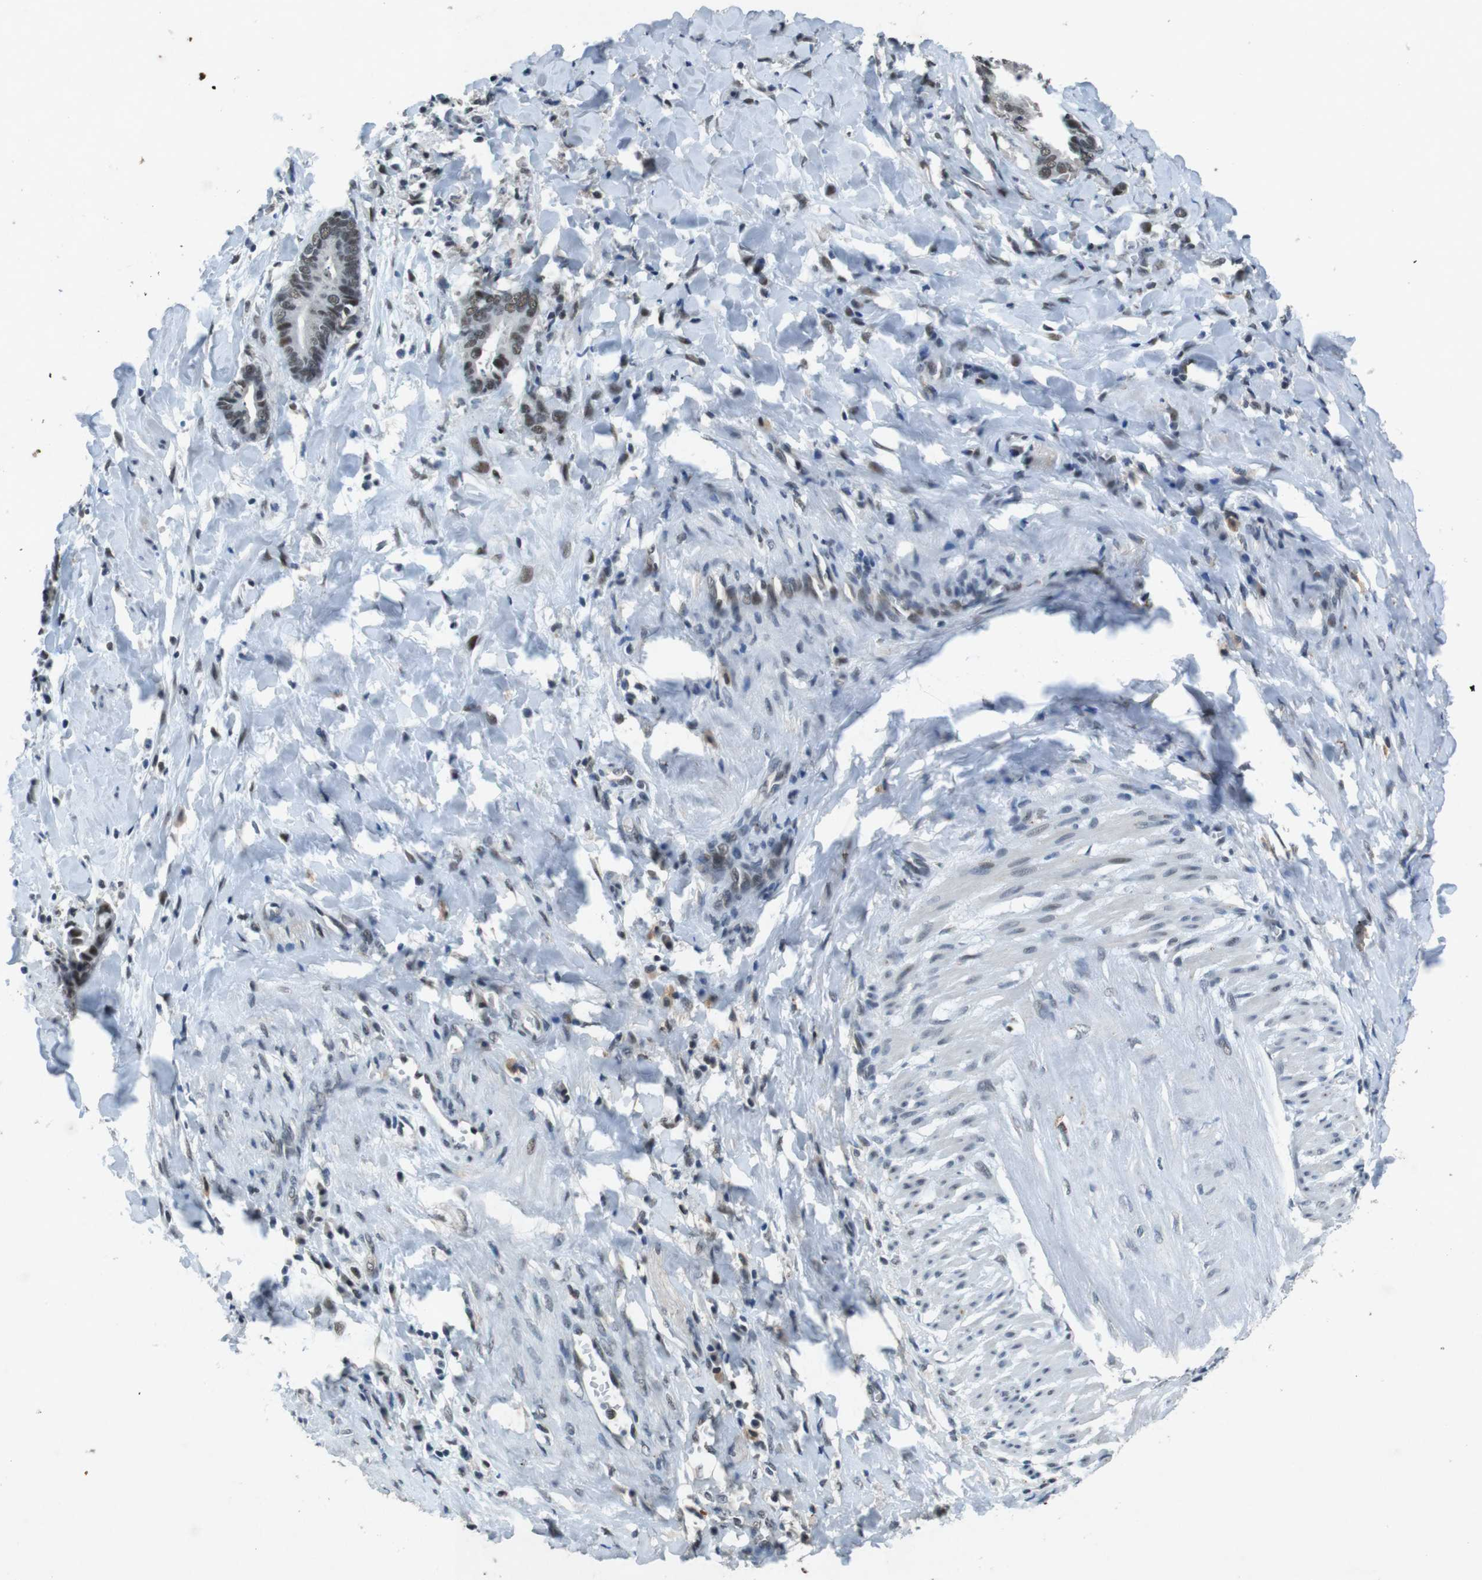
{"staining": {"intensity": "weak", "quantity": "<25%", "location": "nuclear"}, "tissue": "cervical cancer", "cell_type": "Tumor cells", "image_type": "cancer", "snomed": [{"axis": "morphology", "description": "Adenocarcinoma, NOS"}, {"axis": "topography", "description": "Cervix"}], "caption": "A photomicrograph of cervical cancer stained for a protein shows no brown staining in tumor cells. (DAB (3,3'-diaminobenzidine) immunohistochemistry (IHC) with hematoxylin counter stain).", "gene": "USP7", "patient": {"sex": "female", "age": 44}}